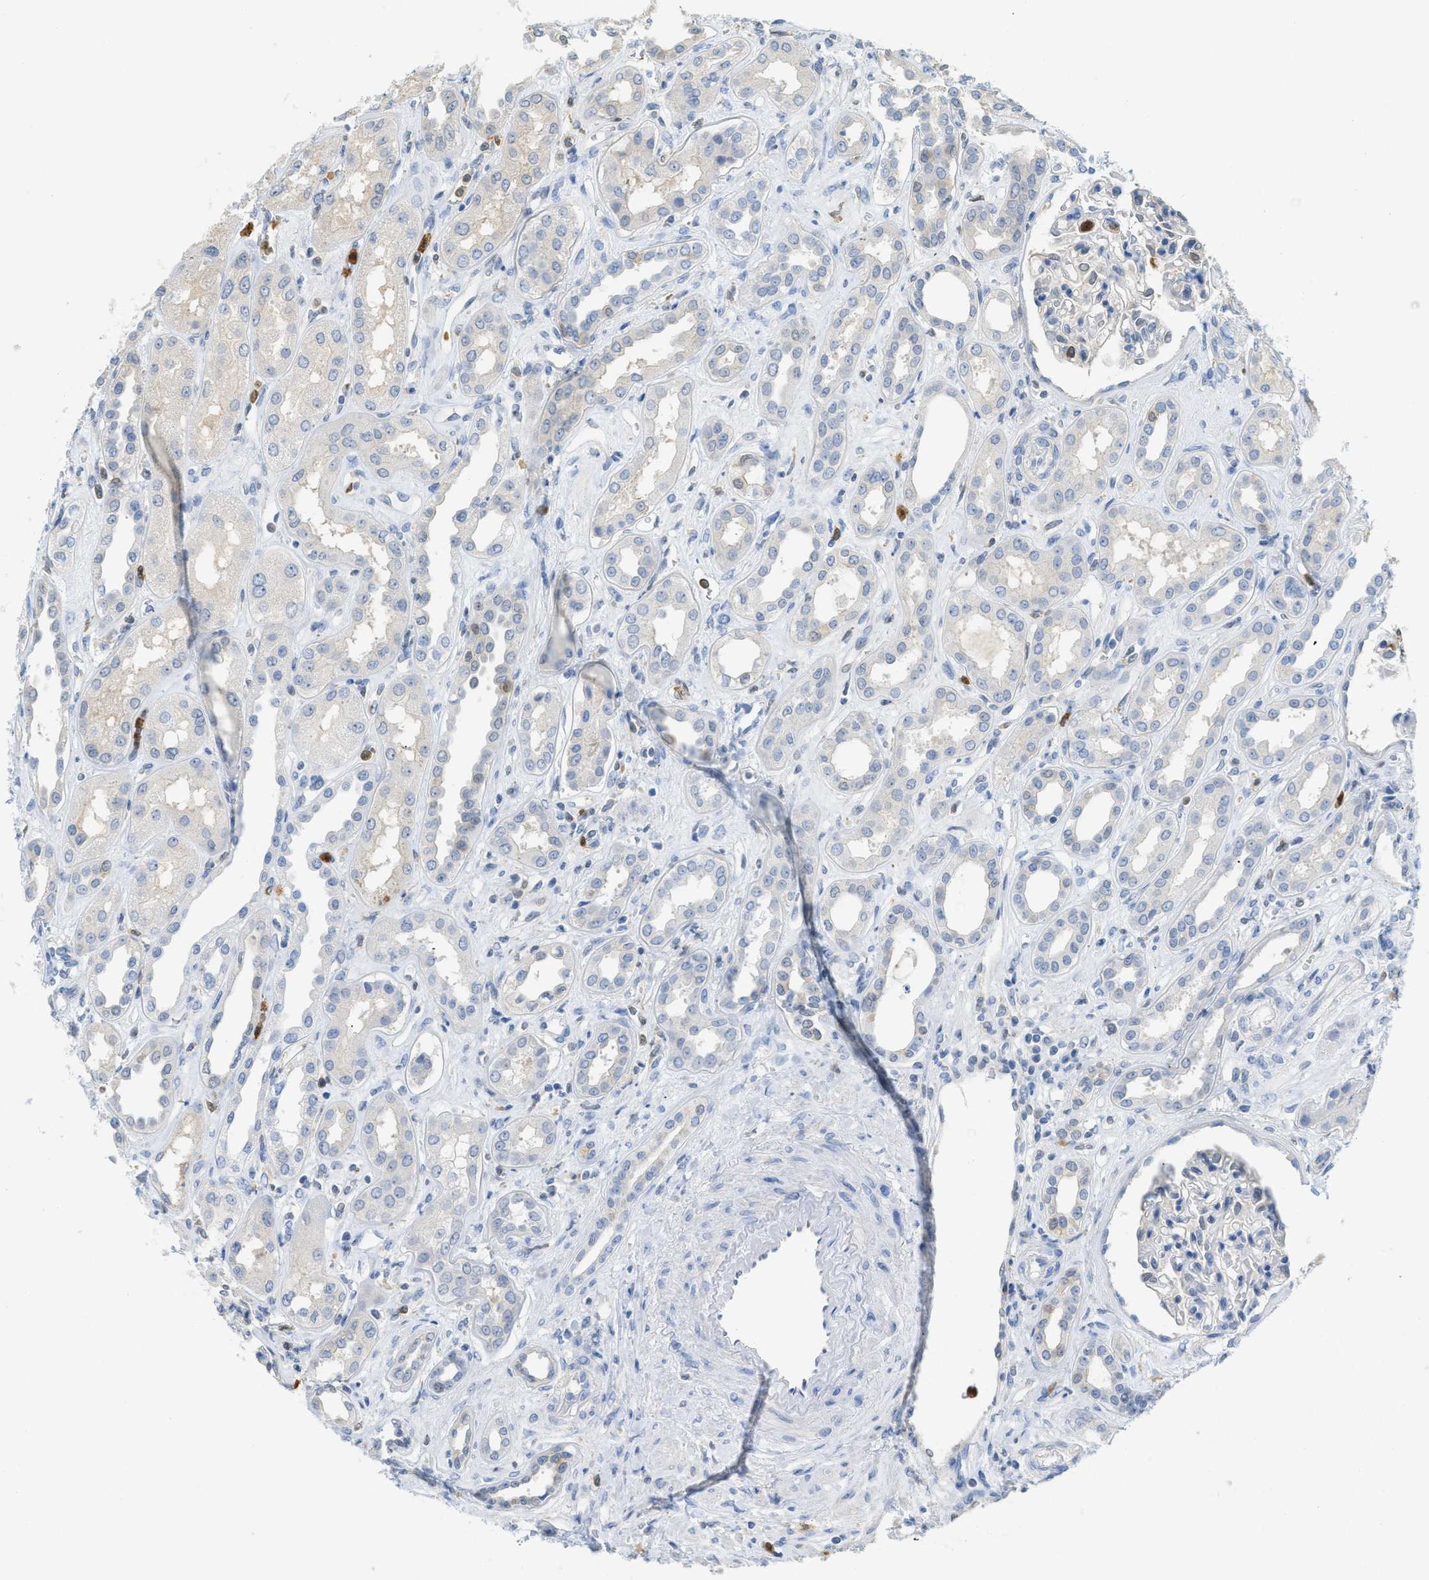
{"staining": {"intensity": "negative", "quantity": "none", "location": "none"}, "tissue": "kidney", "cell_type": "Cells in glomeruli", "image_type": "normal", "snomed": [{"axis": "morphology", "description": "Normal tissue, NOS"}, {"axis": "topography", "description": "Kidney"}], "caption": "This micrograph is of unremarkable kidney stained with immunohistochemistry to label a protein in brown with the nuclei are counter-stained blue. There is no staining in cells in glomeruli. (Immunohistochemistry (ihc), brightfield microscopy, high magnification).", "gene": "SERPINB1", "patient": {"sex": "male", "age": 59}}